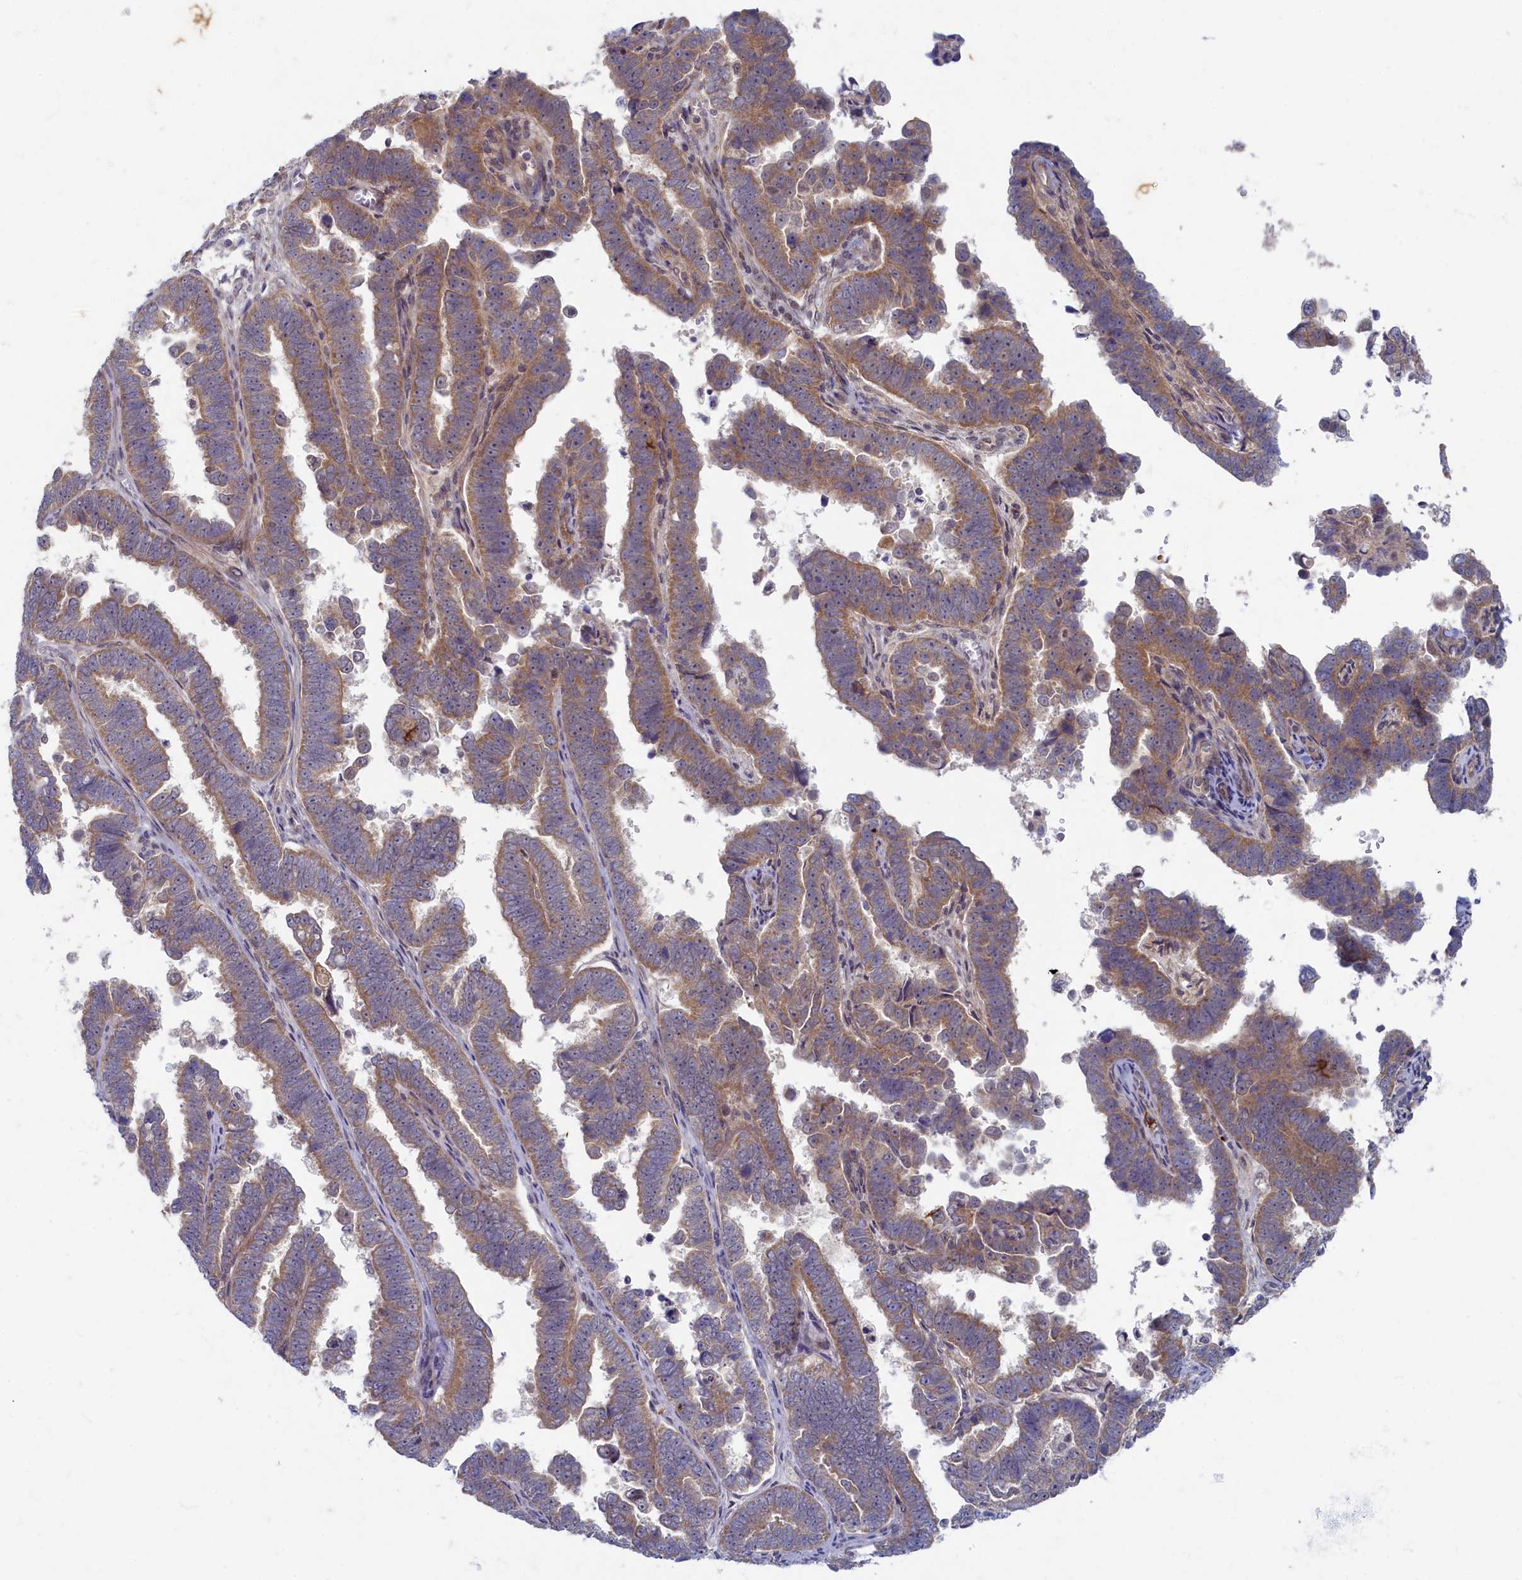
{"staining": {"intensity": "weak", "quantity": ">75%", "location": "cytoplasmic/membranous"}, "tissue": "endometrial cancer", "cell_type": "Tumor cells", "image_type": "cancer", "snomed": [{"axis": "morphology", "description": "Adenocarcinoma, NOS"}, {"axis": "topography", "description": "Endometrium"}], "caption": "Immunohistochemistry (IHC) photomicrograph of neoplastic tissue: endometrial cancer (adenocarcinoma) stained using immunohistochemistry exhibits low levels of weak protein expression localized specifically in the cytoplasmic/membranous of tumor cells, appearing as a cytoplasmic/membranous brown color.", "gene": "WDR59", "patient": {"sex": "female", "age": 75}}